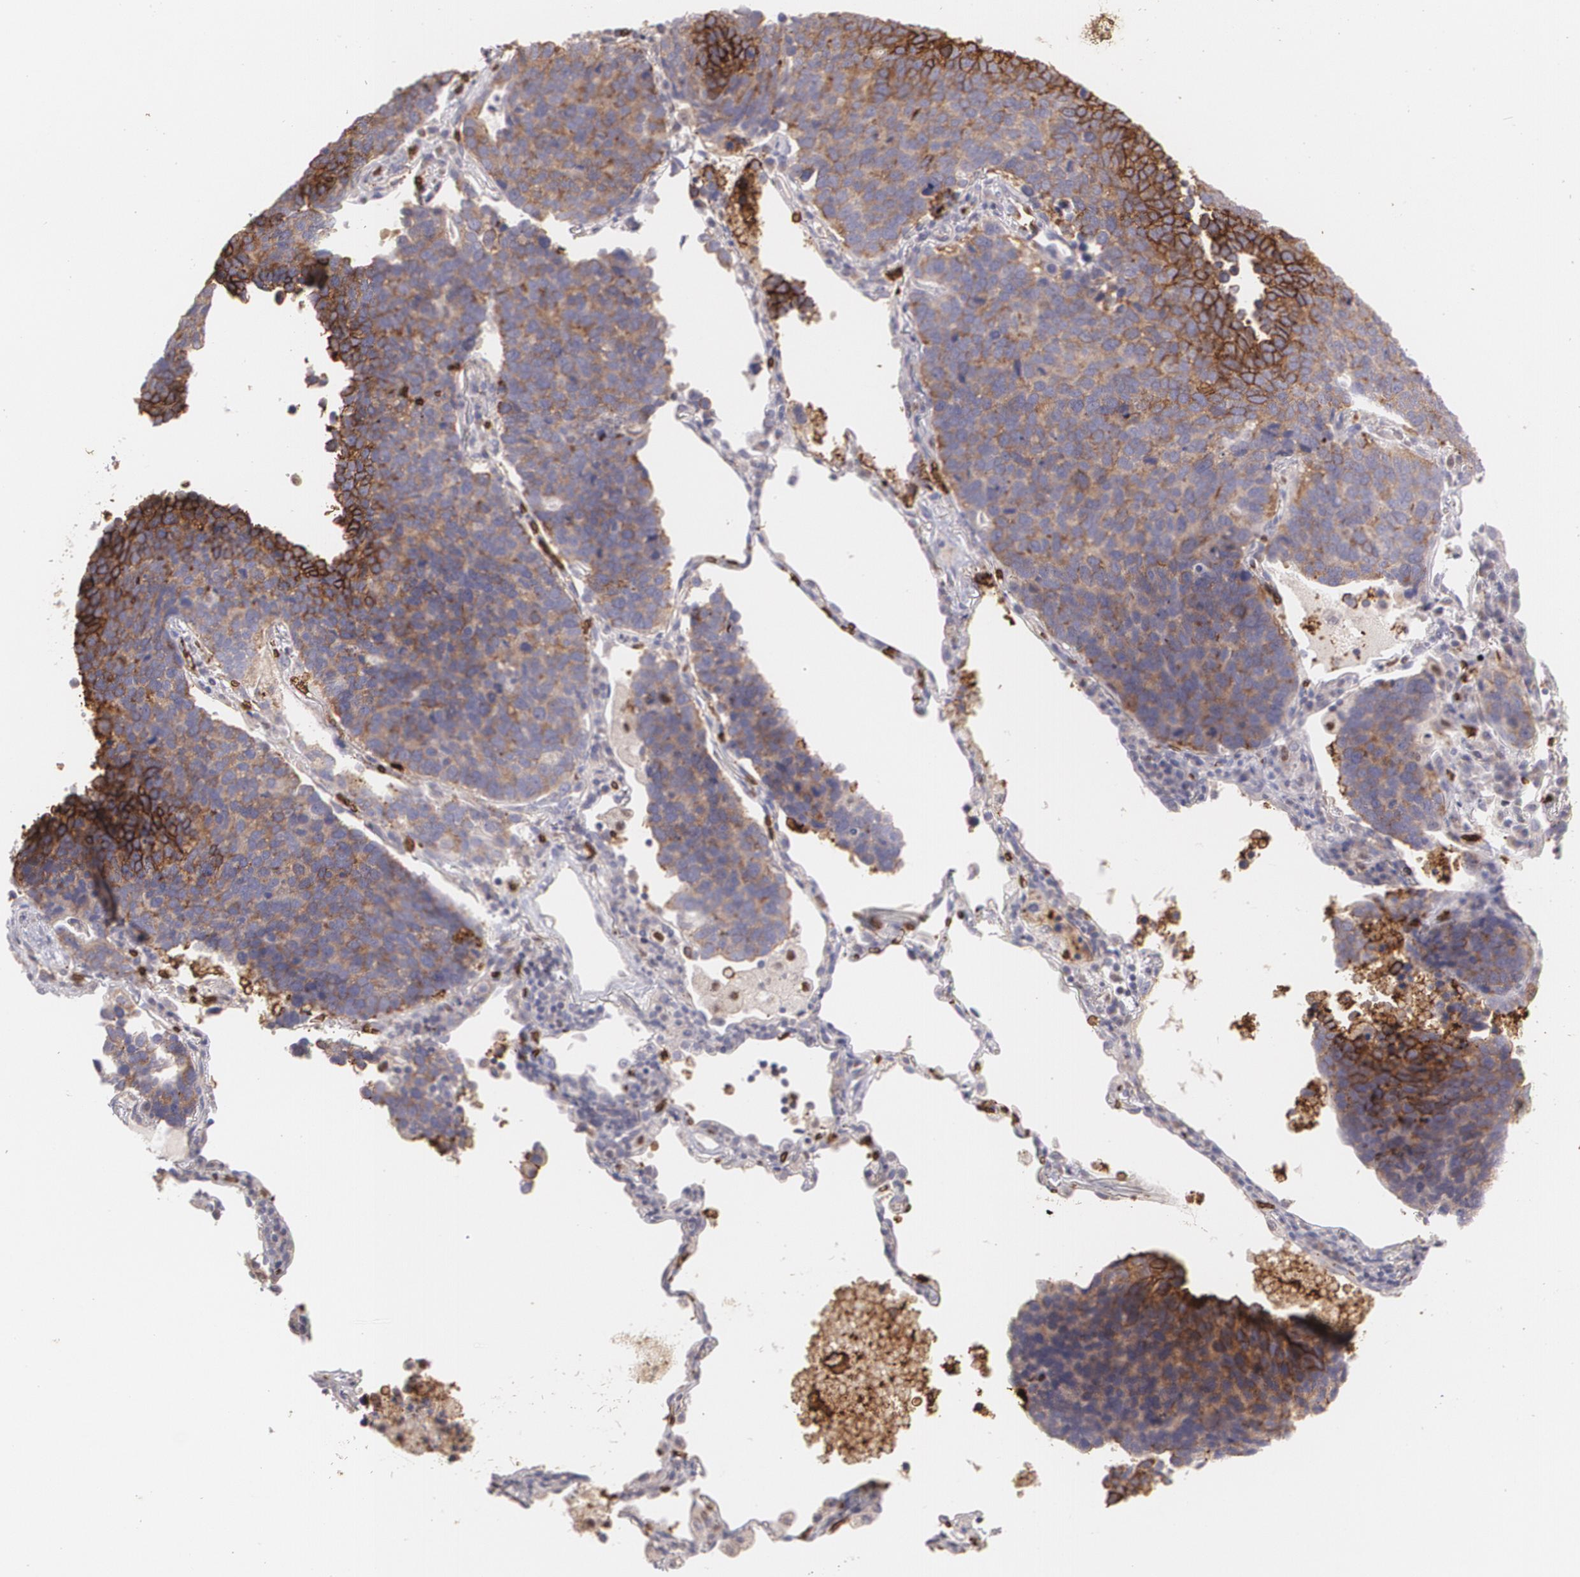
{"staining": {"intensity": "moderate", "quantity": ">75%", "location": "cytoplasmic/membranous"}, "tissue": "lung cancer", "cell_type": "Tumor cells", "image_type": "cancer", "snomed": [{"axis": "morphology", "description": "Neoplasm, malignant, NOS"}, {"axis": "topography", "description": "Lung"}], "caption": "Lung cancer stained for a protein (brown) reveals moderate cytoplasmic/membranous positive positivity in about >75% of tumor cells.", "gene": "SLC2A1", "patient": {"sex": "female", "age": 75}}